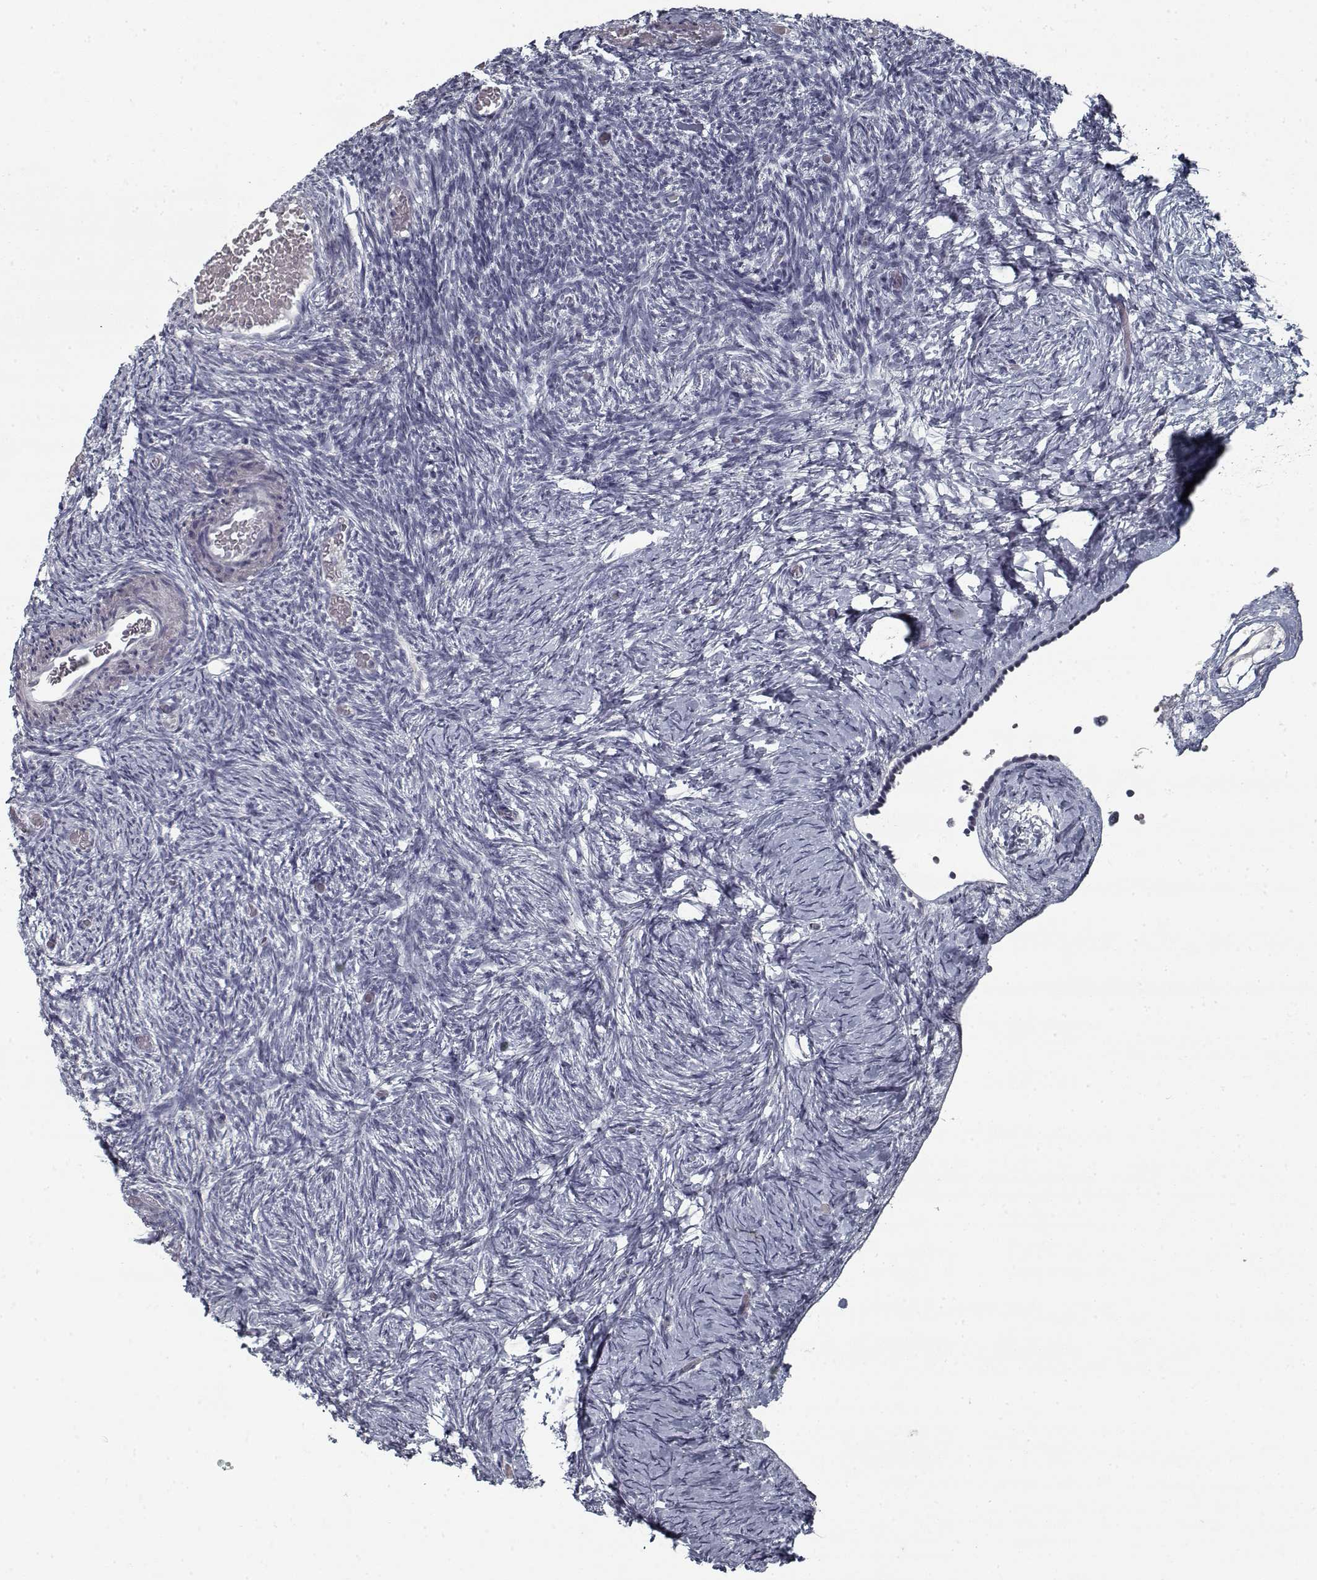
{"staining": {"intensity": "negative", "quantity": "none", "location": "none"}, "tissue": "ovary", "cell_type": "Follicle cells", "image_type": "normal", "snomed": [{"axis": "morphology", "description": "Normal tissue, NOS"}, {"axis": "topography", "description": "Ovary"}], "caption": "Unremarkable ovary was stained to show a protein in brown. There is no significant staining in follicle cells.", "gene": "GAD2", "patient": {"sex": "female", "age": 39}}